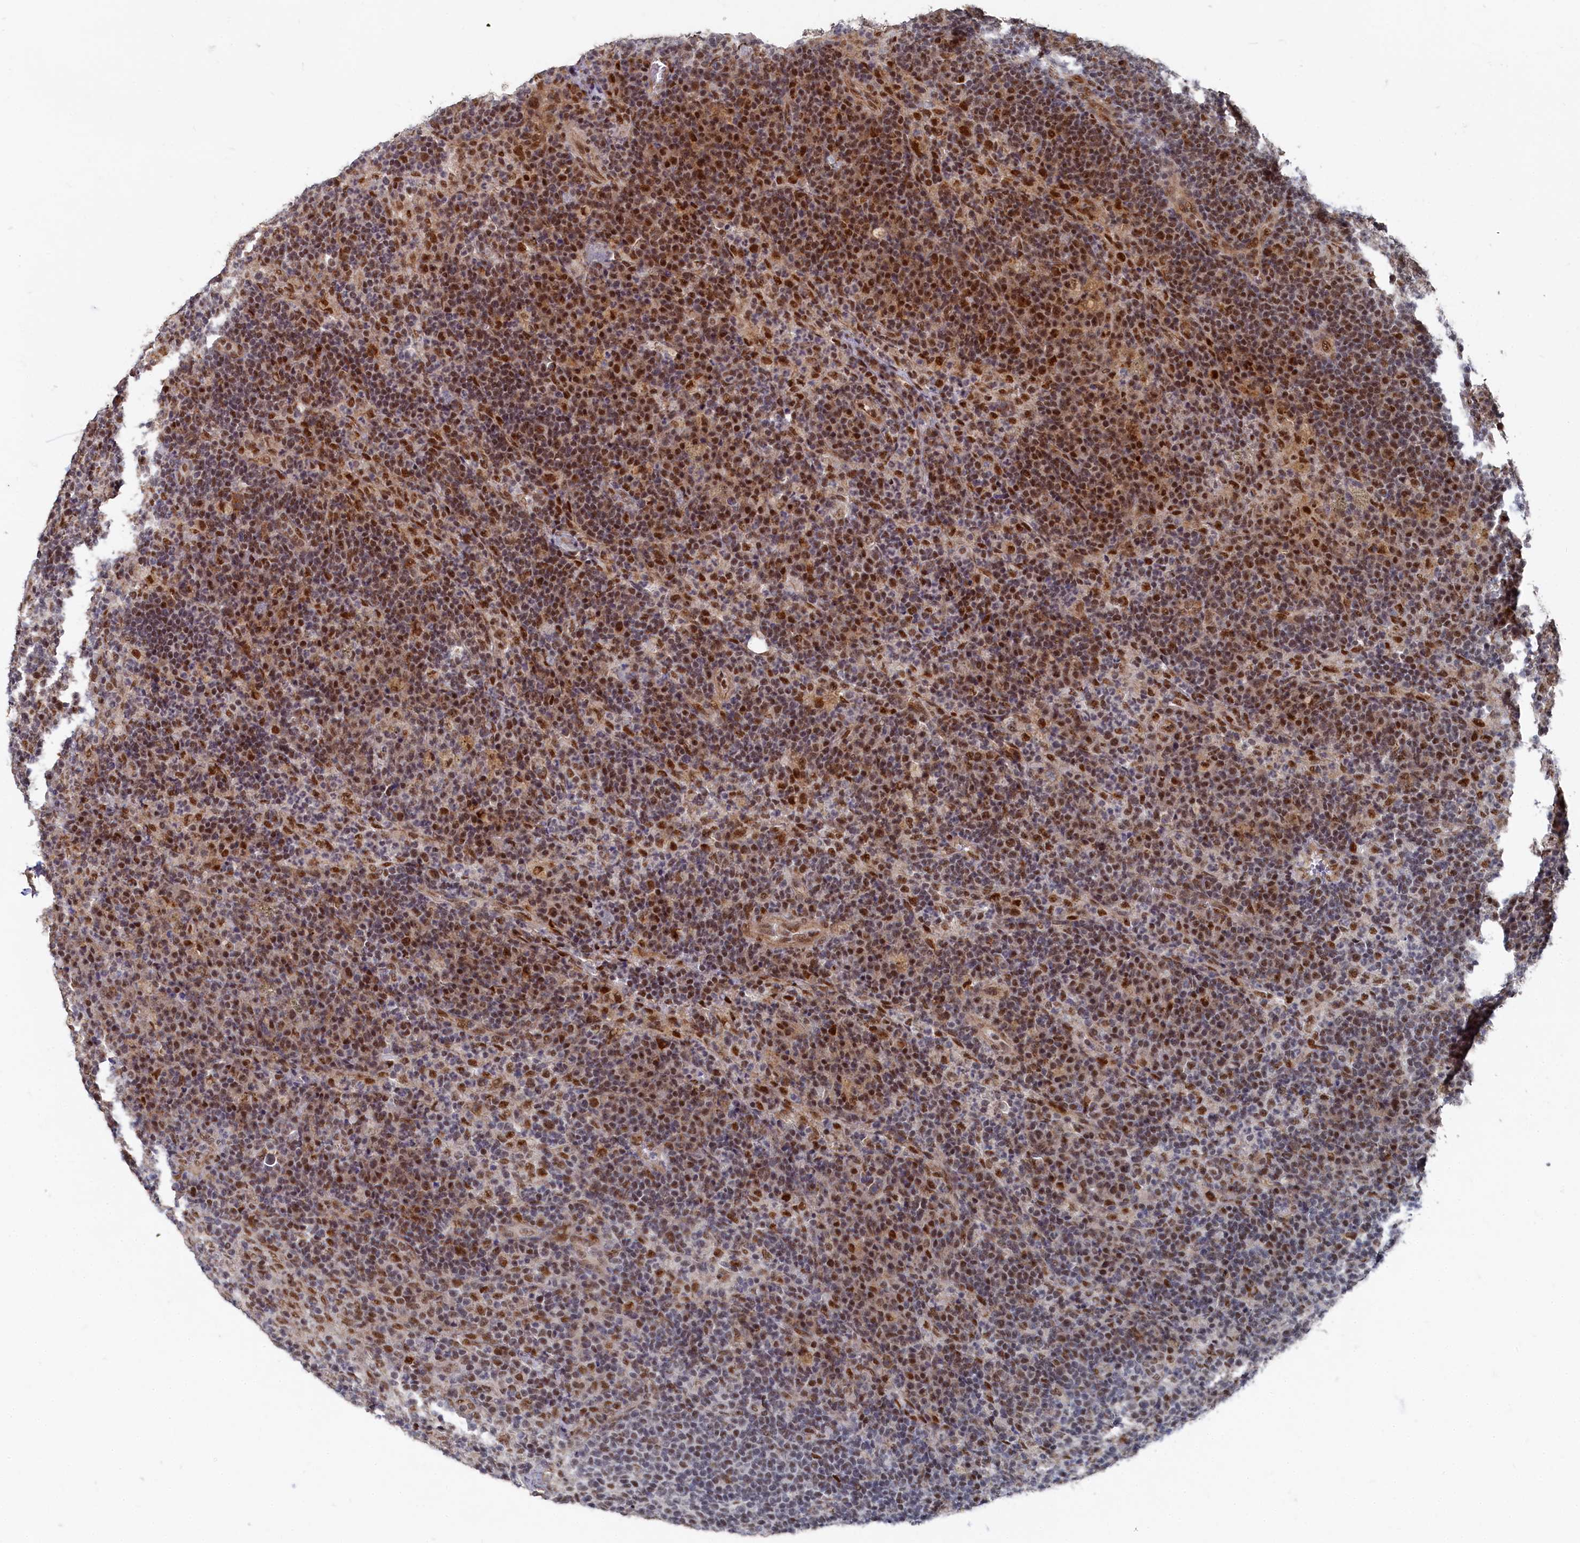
{"staining": {"intensity": "moderate", "quantity": ">75%", "location": "nuclear"}, "tissue": "lymph node", "cell_type": "Germinal center cells", "image_type": "normal", "snomed": [{"axis": "morphology", "description": "Normal tissue, NOS"}, {"axis": "topography", "description": "Lymph node"}], "caption": "Germinal center cells exhibit medium levels of moderate nuclear positivity in about >75% of cells in benign lymph node. The staining was performed using DAB, with brown indicating positive protein expression. Nuclei are stained blue with hematoxylin.", "gene": "BUB3", "patient": {"sex": "female", "age": 70}}